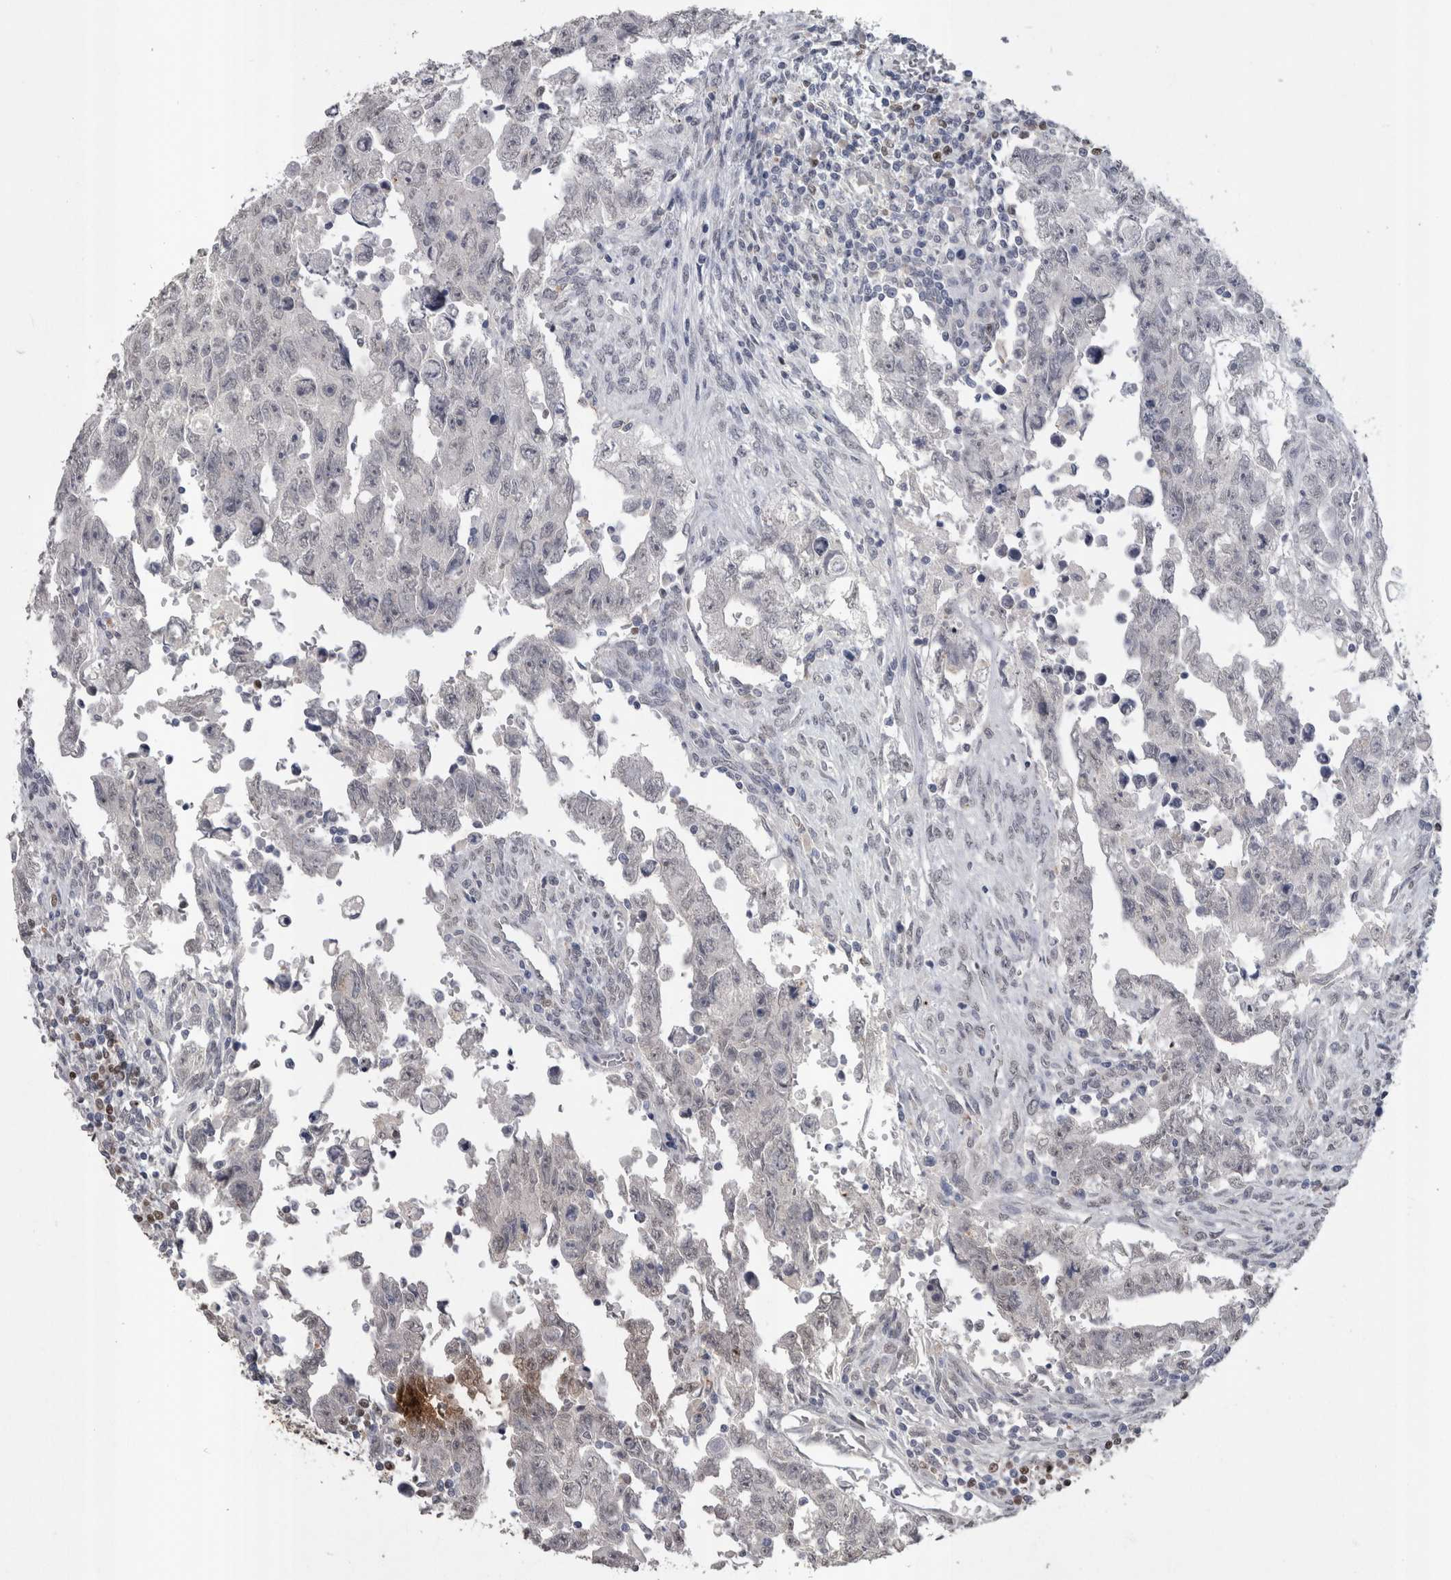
{"staining": {"intensity": "negative", "quantity": "none", "location": "none"}, "tissue": "testis cancer", "cell_type": "Tumor cells", "image_type": "cancer", "snomed": [{"axis": "morphology", "description": "Carcinoma, Embryonal, NOS"}, {"axis": "topography", "description": "Testis"}], "caption": "Testis cancer (embryonal carcinoma) stained for a protein using immunohistochemistry exhibits no staining tumor cells.", "gene": "PAX5", "patient": {"sex": "male", "age": 28}}